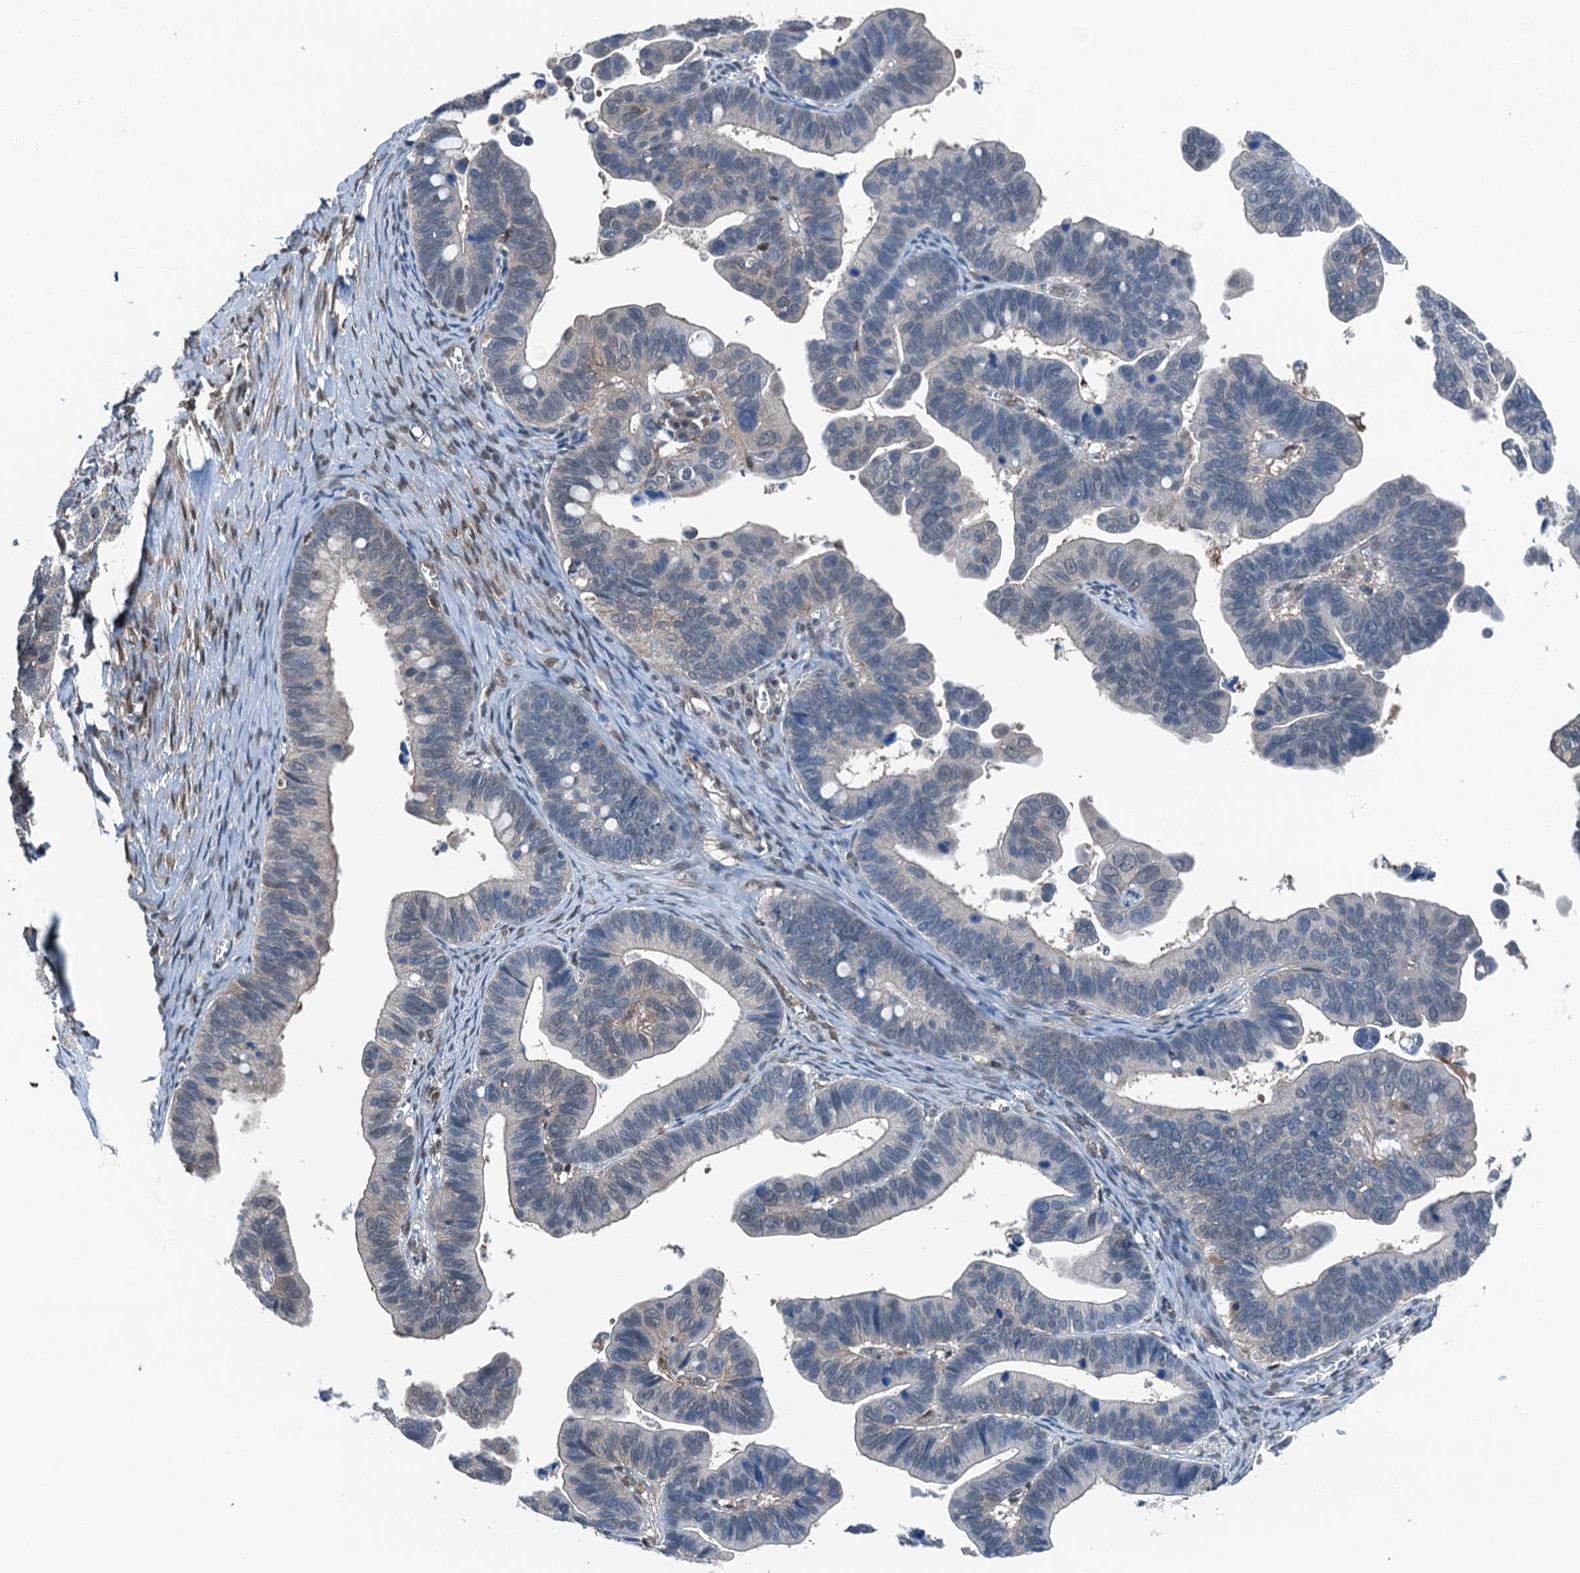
{"staining": {"intensity": "negative", "quantity": "none", "location": "none"}, "tissue": "ovarian cancer", "cell_type": "Tumor cells", "image_type": "cancer", "snomed": [{"axis": "morphology", "description": "Cystadenocarcinoma, serous, NOS"}, {"axis": "topography", "description": "Ovary"}], "caption": "A high-resolution histopathology image shows IHC staining of ovarian serous cystadenocarcinoma, which reveals no significant positivity in tumor cells. (Brightfield microscopy of DAB (3,3'-diaminobenzidine) immunohistochemistry (IHC) at high magnification).", "gene": "RNH1", "patient": {"sex": "female", "age": 56}}